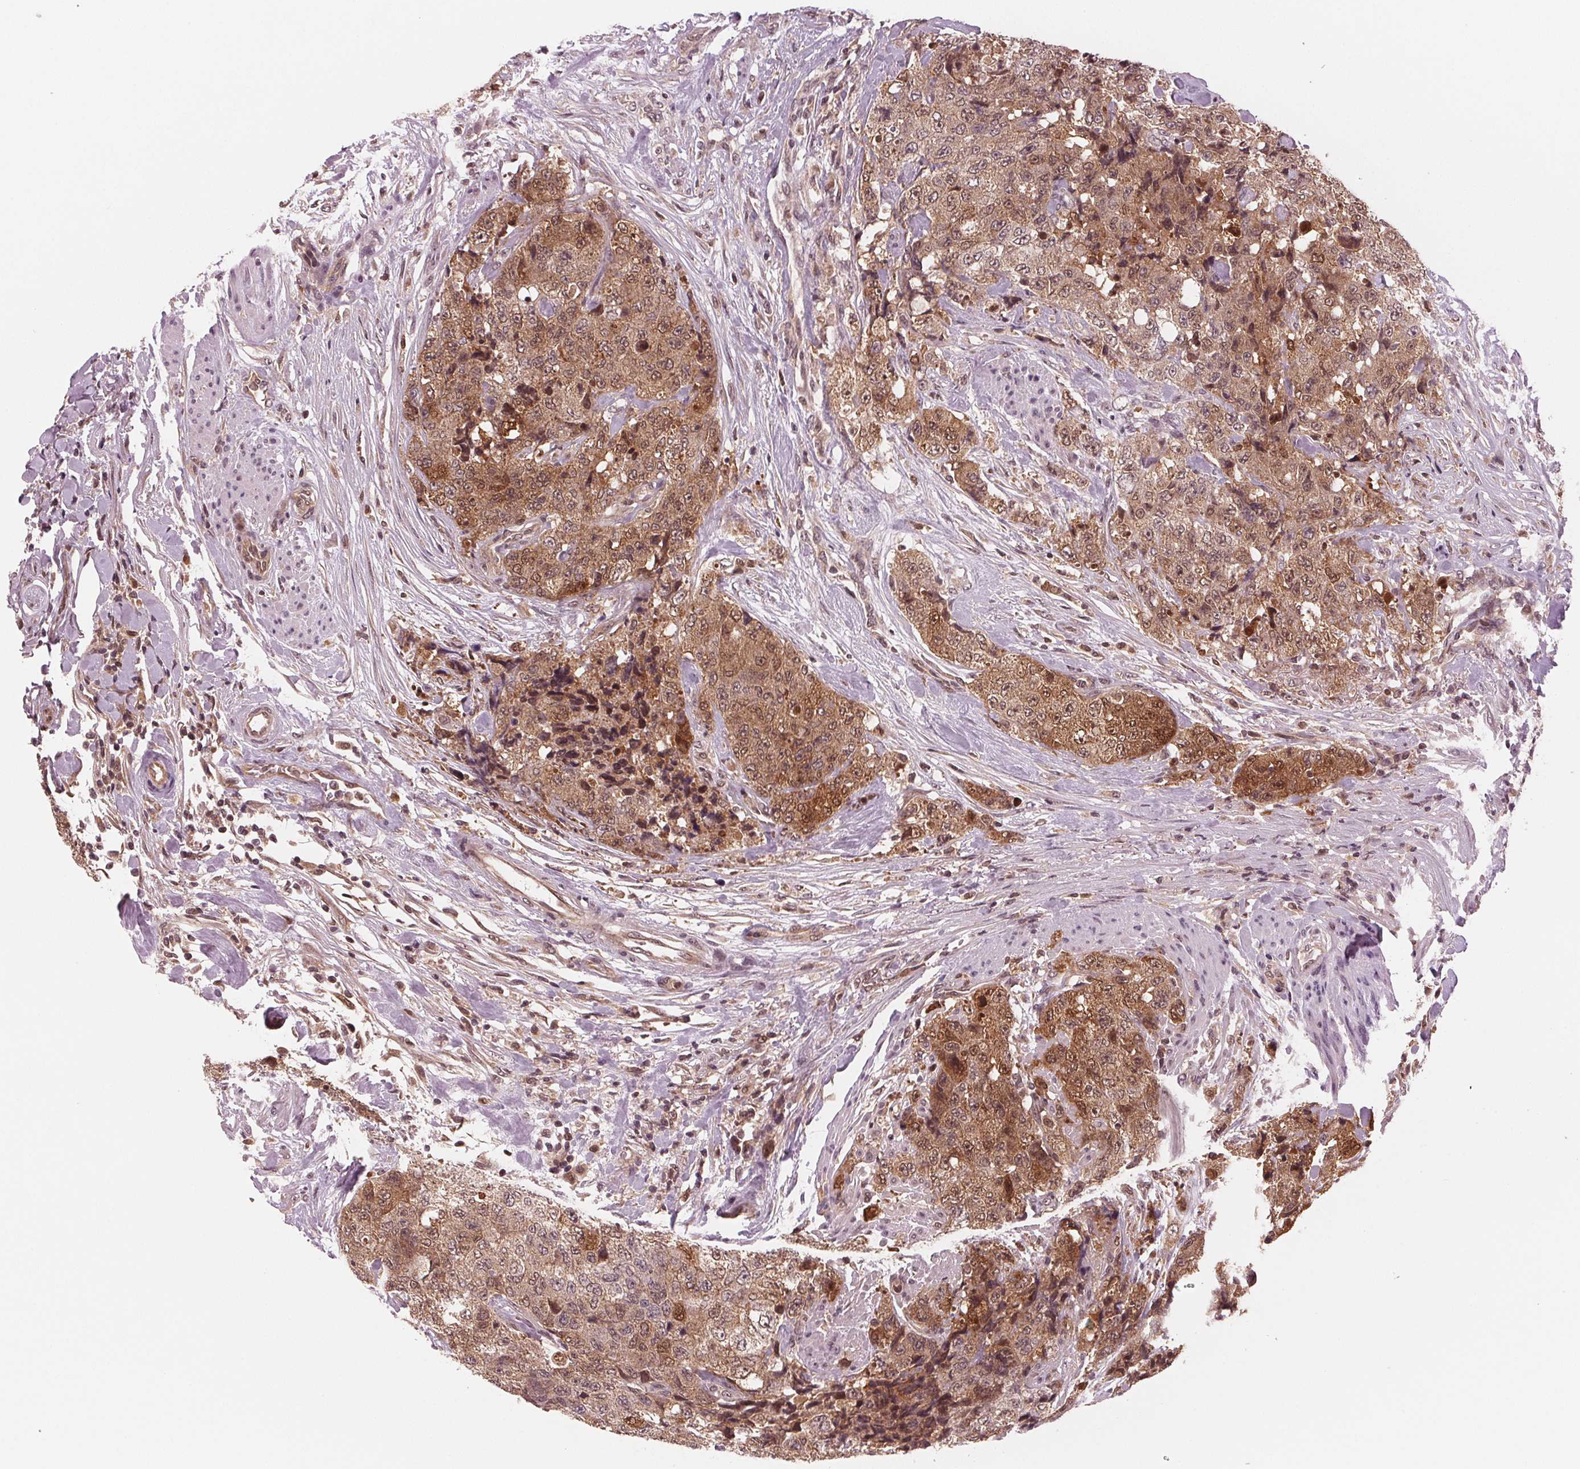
{"staining": {"intensity": "moderate", "quantity": ">75%", "location": "cytoplasmic/membranous,nuclear"}, "tissue": "urothelial cancer", "cell_type": "Tumor cells", "image_type": "cancer", "snomed": [{"axis": "morphology", "description": "Urothelial carcinoma, High grade"}, {"axis": "topography", "description": "Urinary bladder"}], "caption": "Immunohistochemical staining of human urothelial carcinoma (high-grade) displays moderate cytoplasmic/membranous and nuclear protein expression in approximately >75% of tumor cells. (Brightfield microscopy of DAB IHC at high magnification).", "gene": "STAT3", "patient": {"sex": "female", "age": 78}}